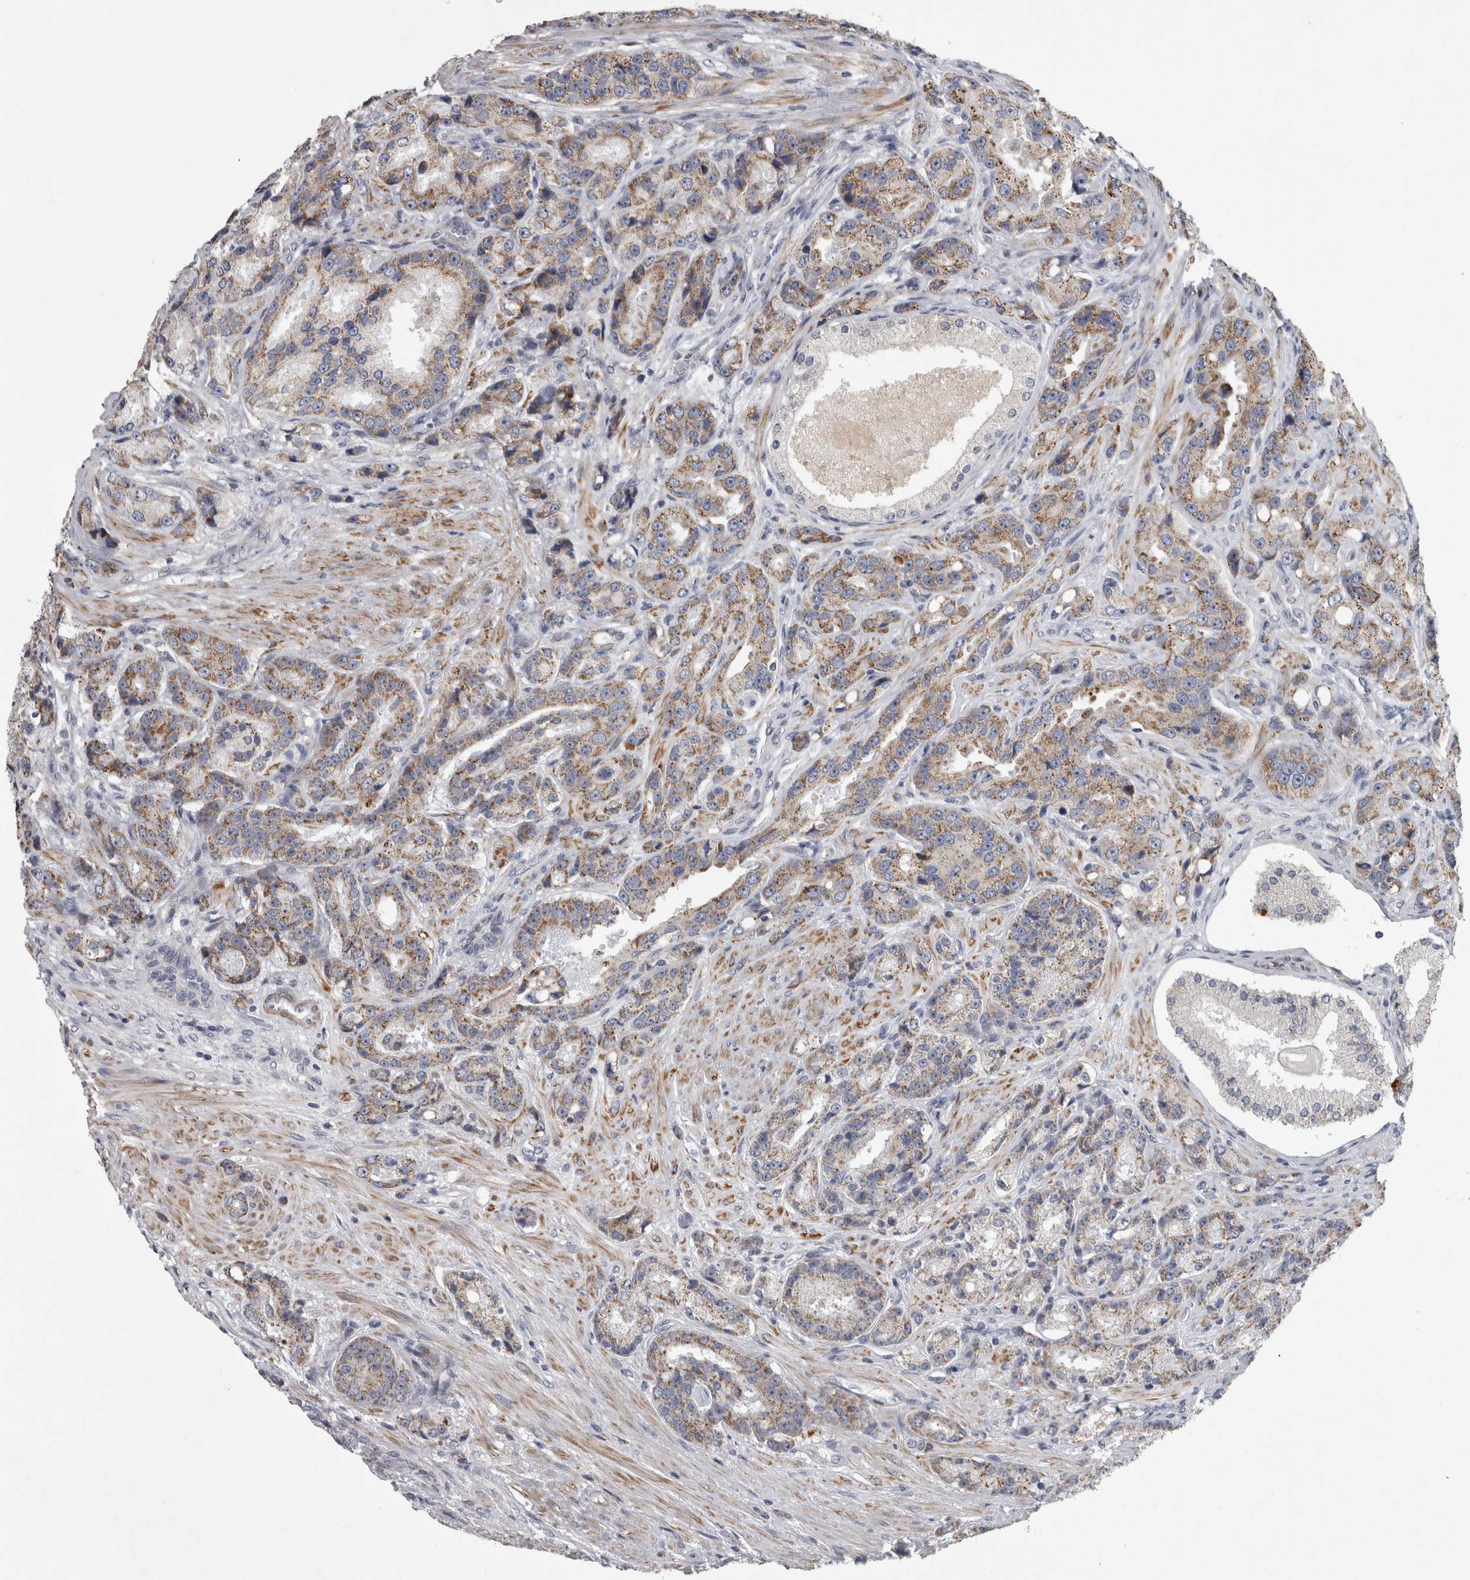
{"staining": {"intensity": "moderate", "quantity": ">75%", "location": "cytoplasmic/membranous"}, "tissue": "prostate cancer", "cell_type": "Tumor cells", "image_type": "cancer", "snomed": [{"axis": "morphology", "description": "Adenocarcinoma, High grade"}, {"axis": "topography", "description": "Prostate"}], "caption": "Moderate cytoplasmic/membranous protein expression is seen in approximately >75% of tumor cells in prostate high-grade adenocarcinoma. (DAB = brown stain, brightfield microscopy at high magnification).", "gene": "DBT", "patient": {"sex": "male", "age": 60}}